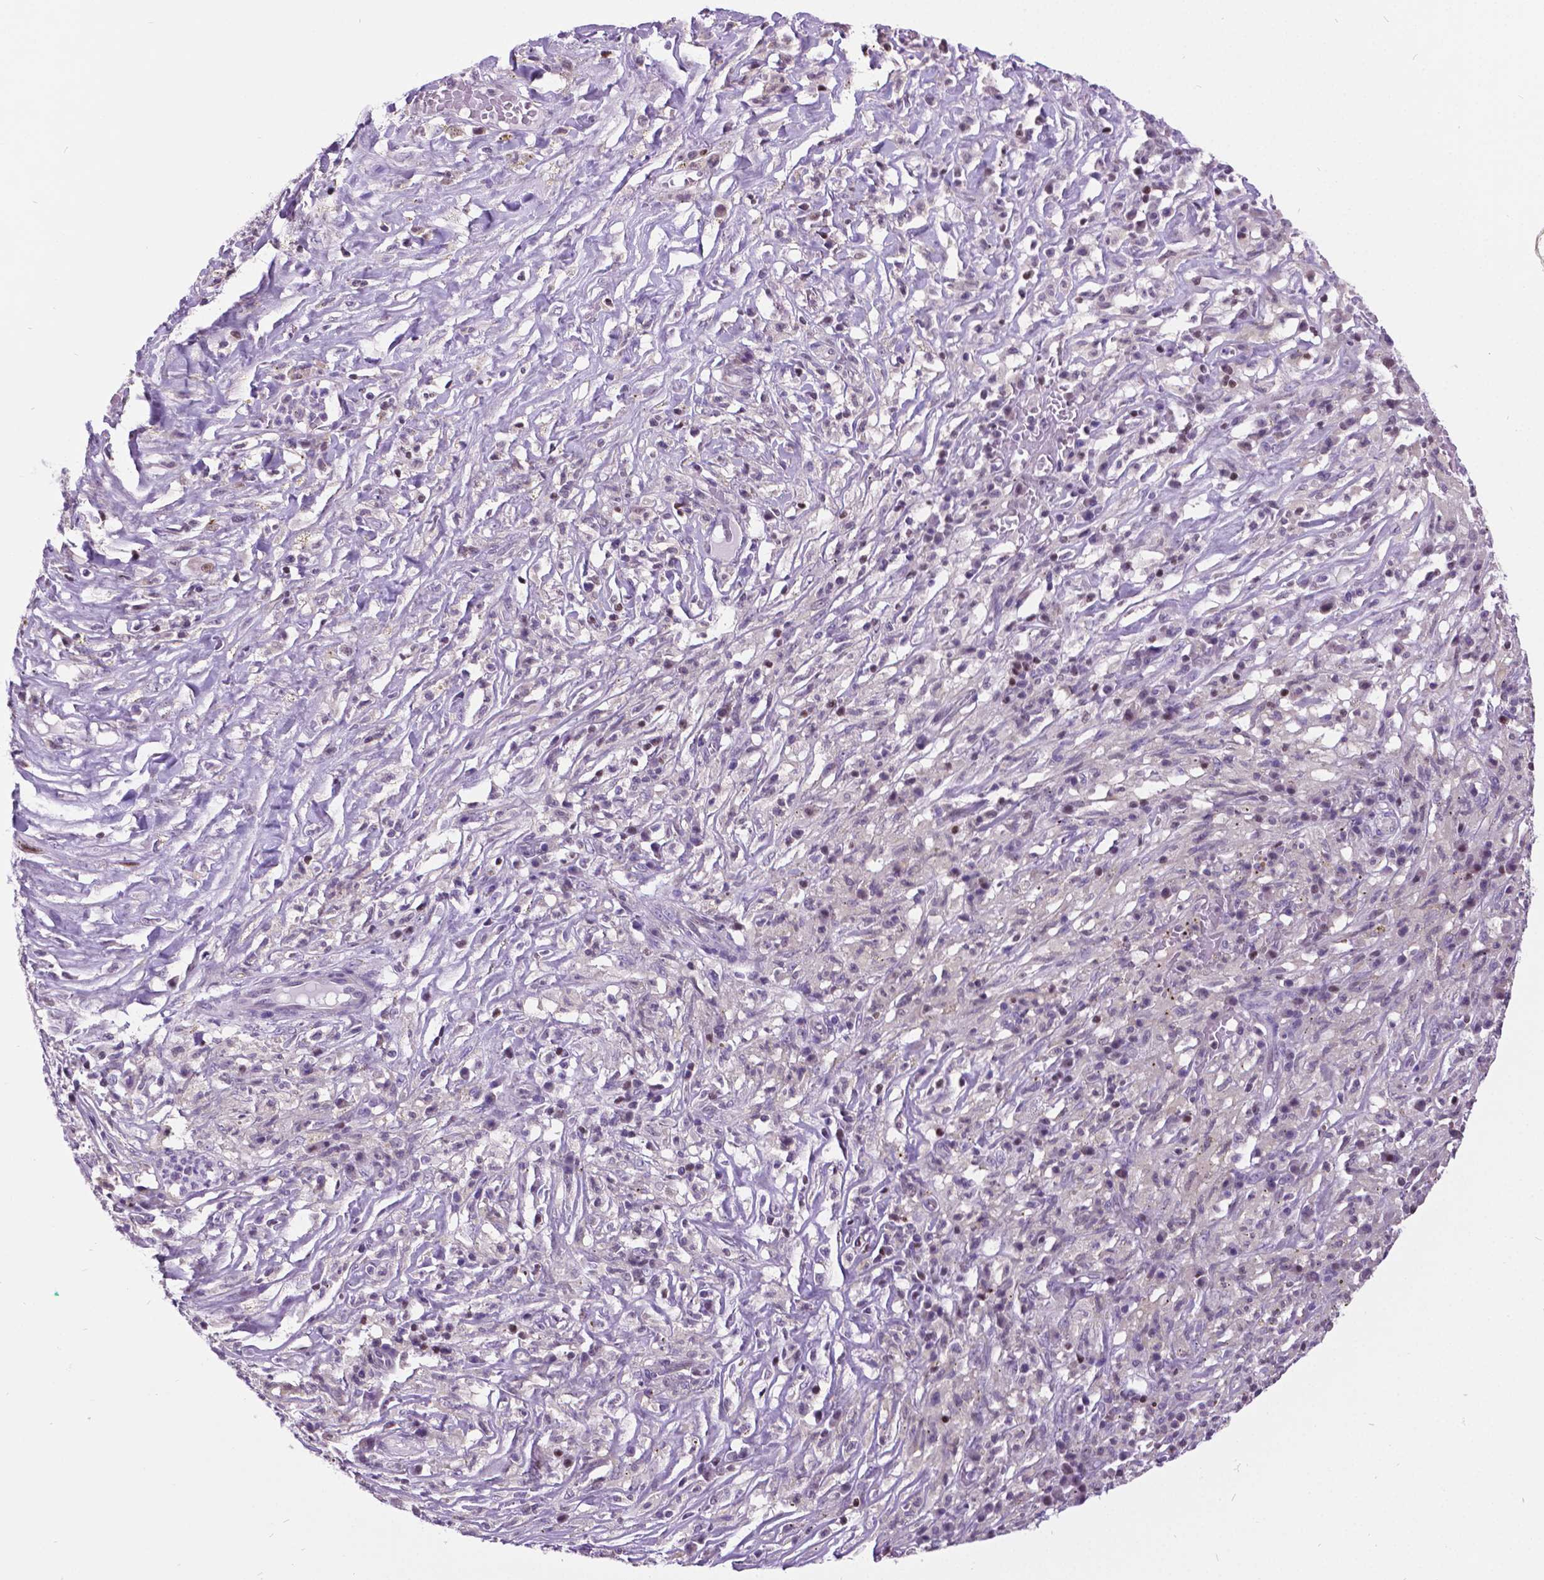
{"staining": {"intensity": "negative", "quantity": "none", "location": "none"}, "tissue": "melanoma", "cell_type": "Tumor cells", "image_type": "cancer", "snomed": [{"axis": "morphology", "description": "Malignant melanoma, NOS"}, {"axis": "topography", "description": "Skin"}], "caption": "High magnification brightfield microscopy of melanoma stained with DAB (brown) and counterstained with hematoxylin (blue): tumor cells show no significant staining. (DAB immunohistochemistry (IHC) with hematoxylin counter stain).", "gene": "DPF3", "patient": {"sex": "female", "age": 91}}